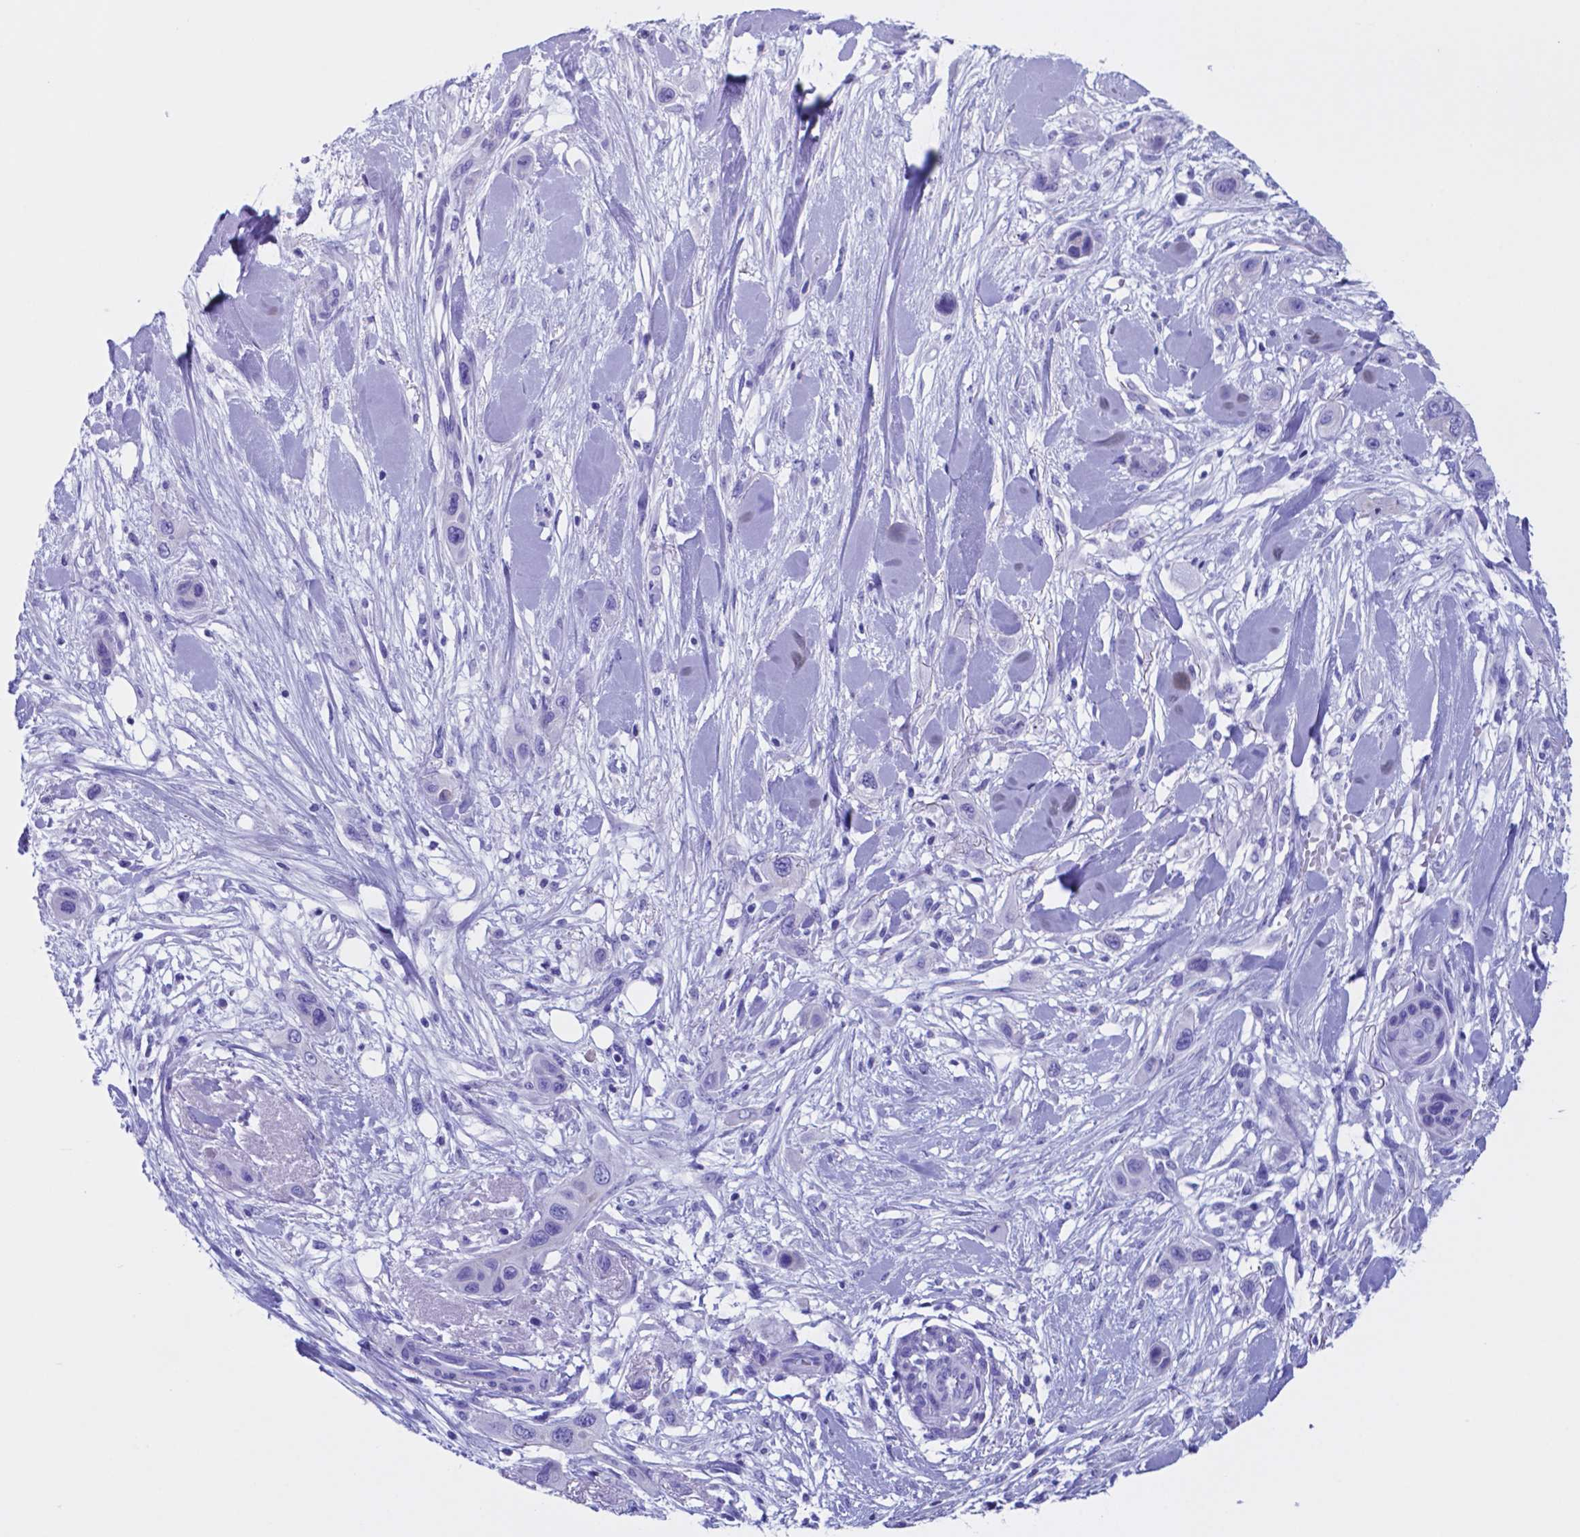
{"staining": {"intensity": "negative", "quantity": "none", "location": "none"}, "tissue": "skin cancer", "cell_type": "Tumor cells", "image_type": "cancer", "snomed": [{"axis": "morphology", "description": "Squamous cell carcinoma, NOS"}, {"axis": "topography", "description": "Skin"}], "caption": "Immunohistochemistry histopathology image of human skin cancer (squamous cell carcinoma) stained for a protein (brown), which shows no expression in tumor cells. (DAB immunohistochemistry (IHC) visualized using brightfield microscopy, high magnification).", "gene": "DNAAF8", "patient": {"sex": "male", "age": 79}}